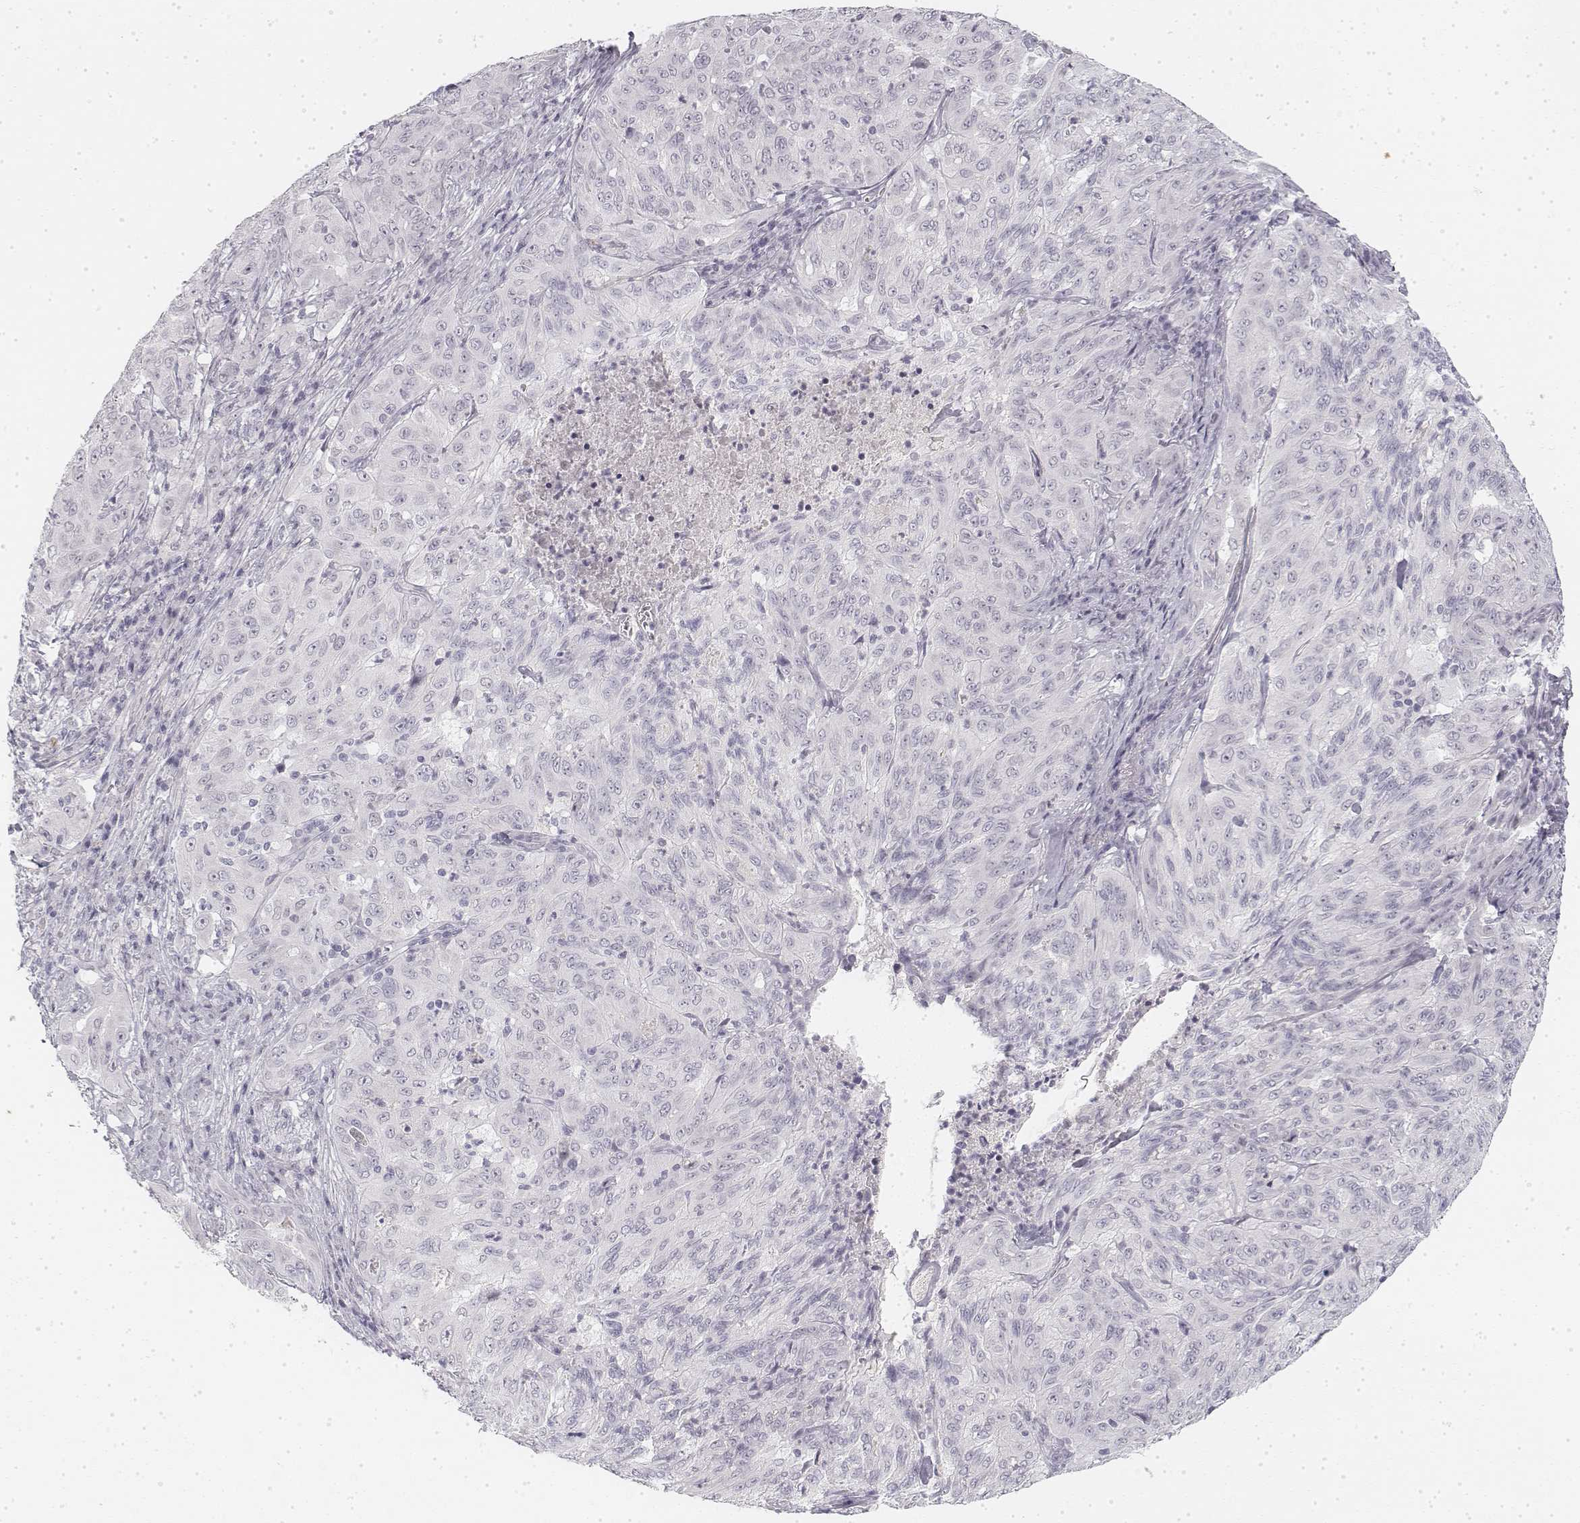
{"staining": {"intensity": "negative", "quantity": "none", "location": "none"}, "tissue": "pancreatic cancer", "cell_type": "Tumor cells", "image_type": "cancer", "snomed": [{"axis": "morphology", "description": "Adenocarcinoma, NOS"}, {"axis": "topography", "description": "Pancreas"}], "caption": "The image exhibits no significant positivity in tumor cells of pancreatic cancer. The staining is performed using DAB (3,3'-diaminobenzidine) brown chromogen with nuclei counter-stained in using hematoxylin.", "gene": "KRT84", "patient": {"sex": "male", "age": 63}}